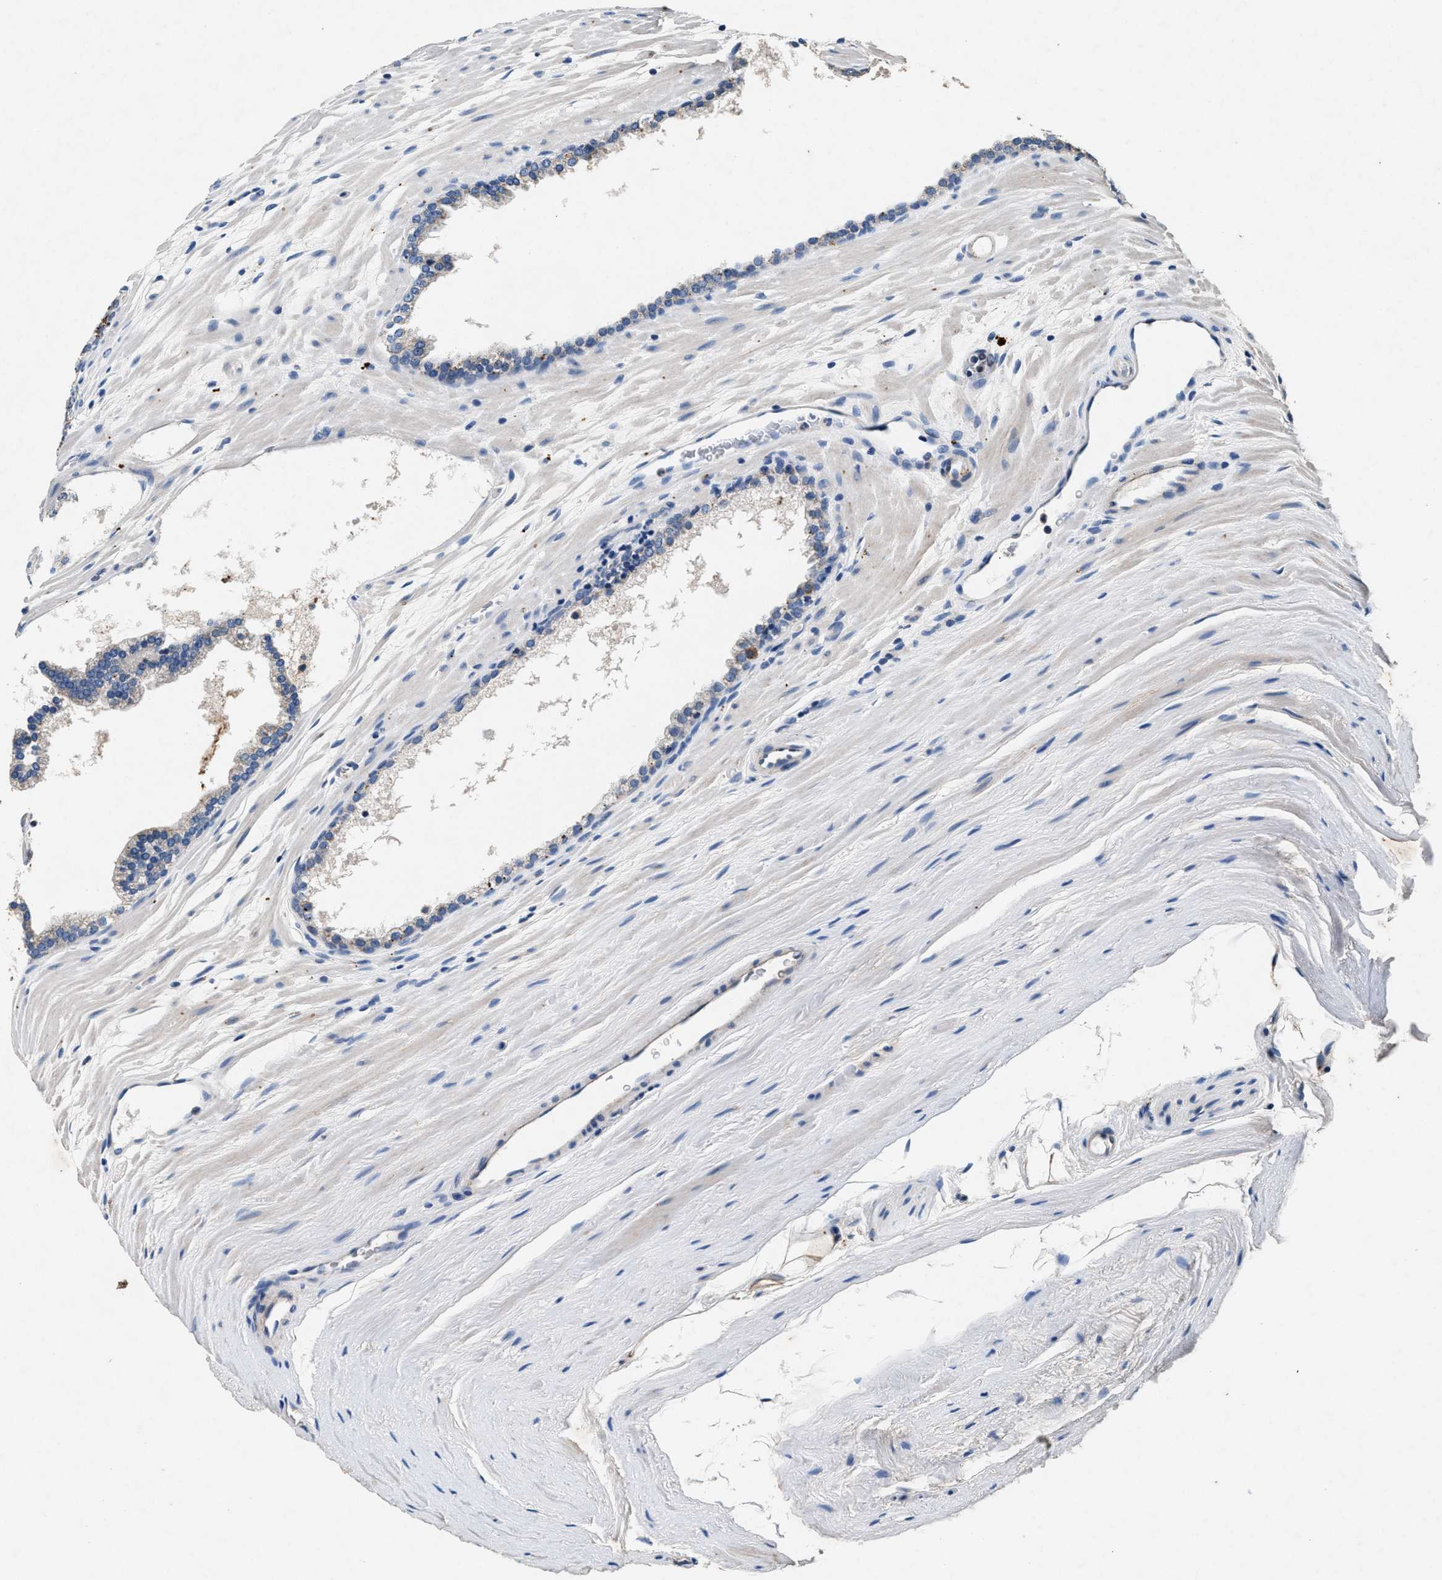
{"staining": {"intensity": "negative", "quantity": "none", "location": "none"}, "tissue": "prostate cancer", "cell_type": "Tumor cells", "image_type": "cancer", "snomed": [{"axis": "morphology", "description": "Adenocarcinoma, Low grade"}, {"axis": "topography", "description": "Prostate"}], "caption": "Protein analysis of prostate adenocarcinoma (low-grade) demonstrates no significant expression in tumor cells.", "gene": "PKD2L1", "patient": {"sex": "male", "age": 70}}